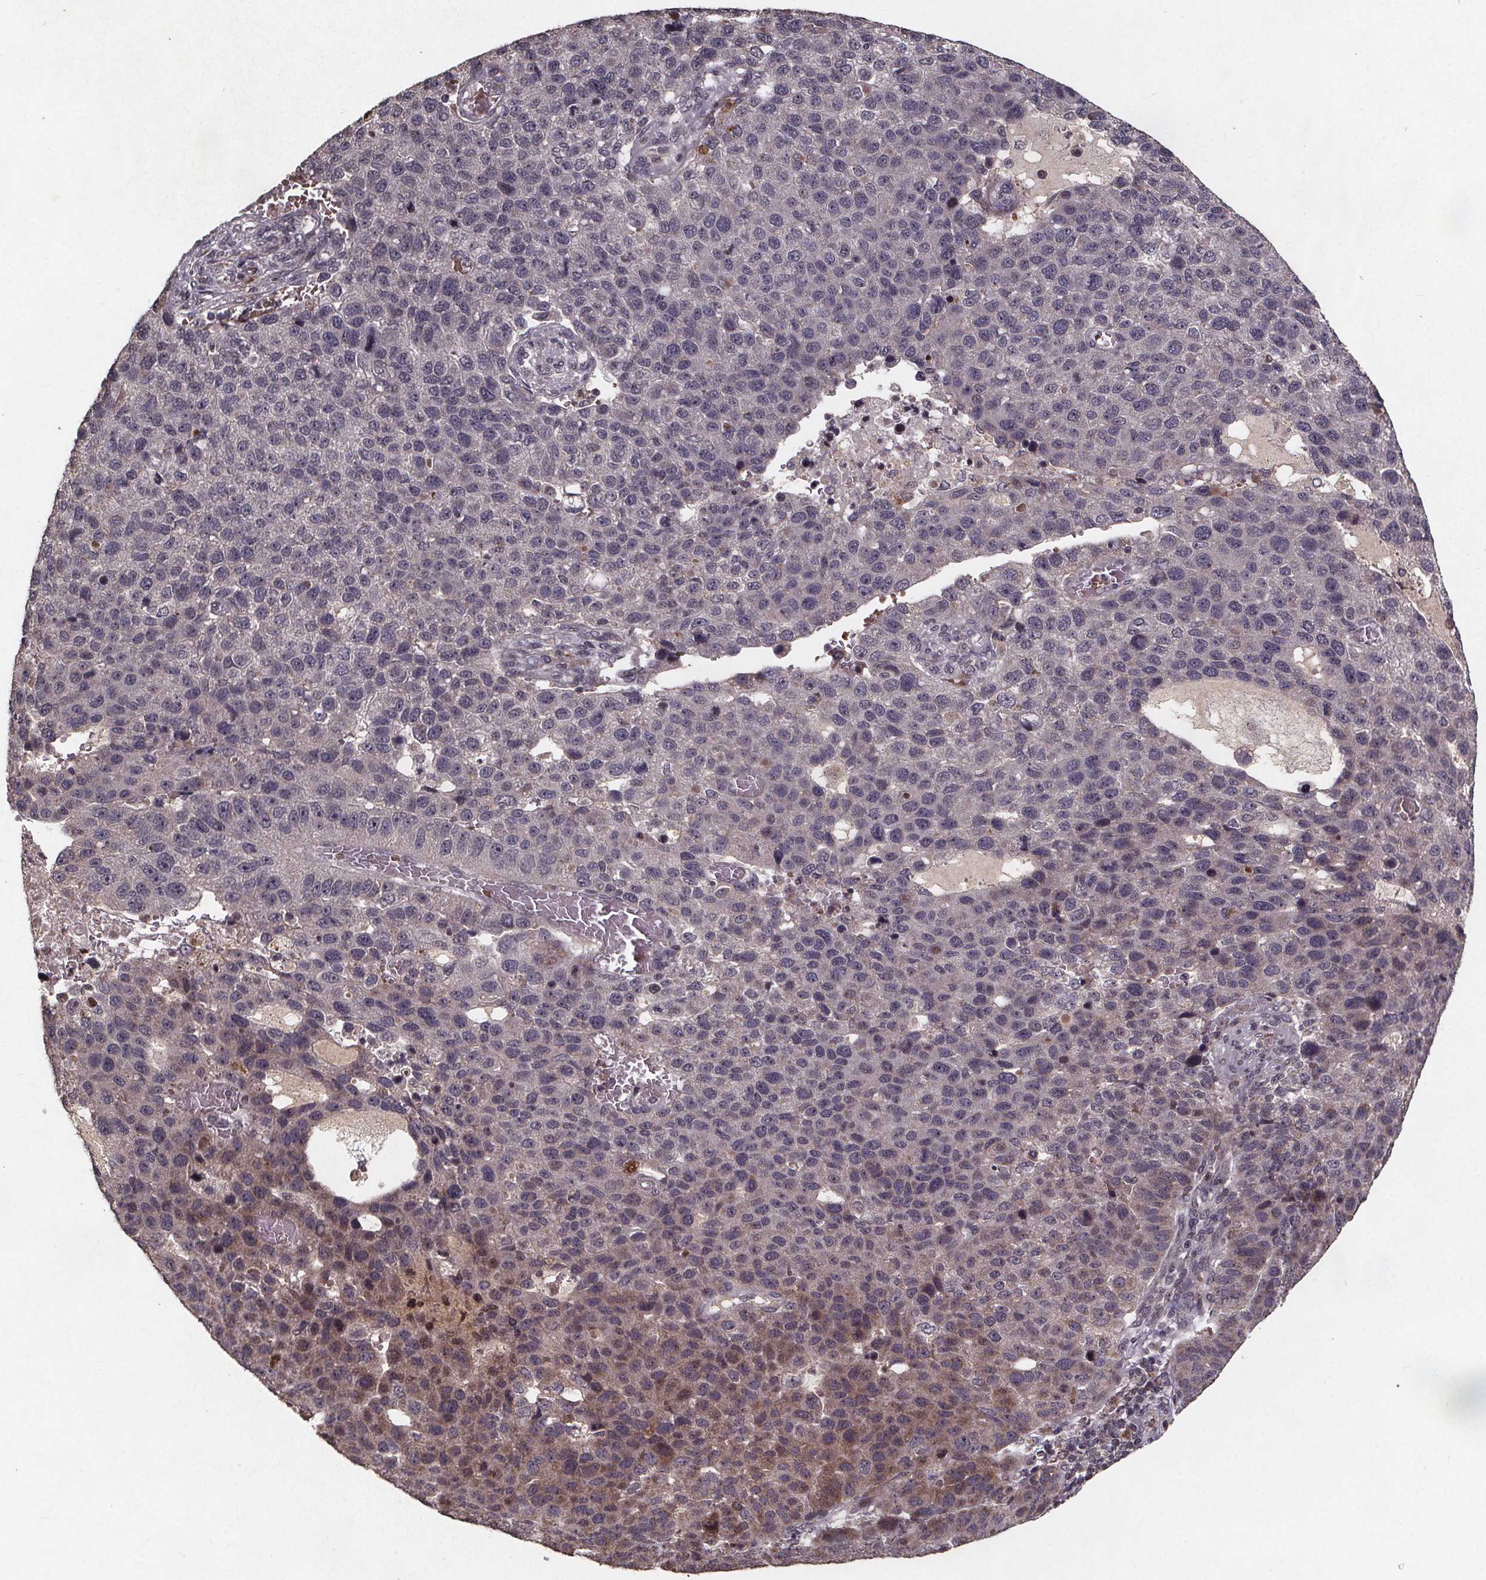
{"staining": {"intensity": "weak", "quantity": "<25%", "location": "cytoplasmic/membranous"}, "tissue": "pancreatic cancer", "cell_type": "Tumor cells", "image_type": "cancer", "snomed": [{"axis": "morphology", "description": "Adenocarcinoma, NOS"}, {"axis": "topography", "description": "Pancreas"}], "caption": "Immunohistochemical staining of pancreatic cancer (adenocarcinoma) displays no significant expression in tumor cells.", "gene": "GPX3", "patient": {"sex": "female", "age": 61}}